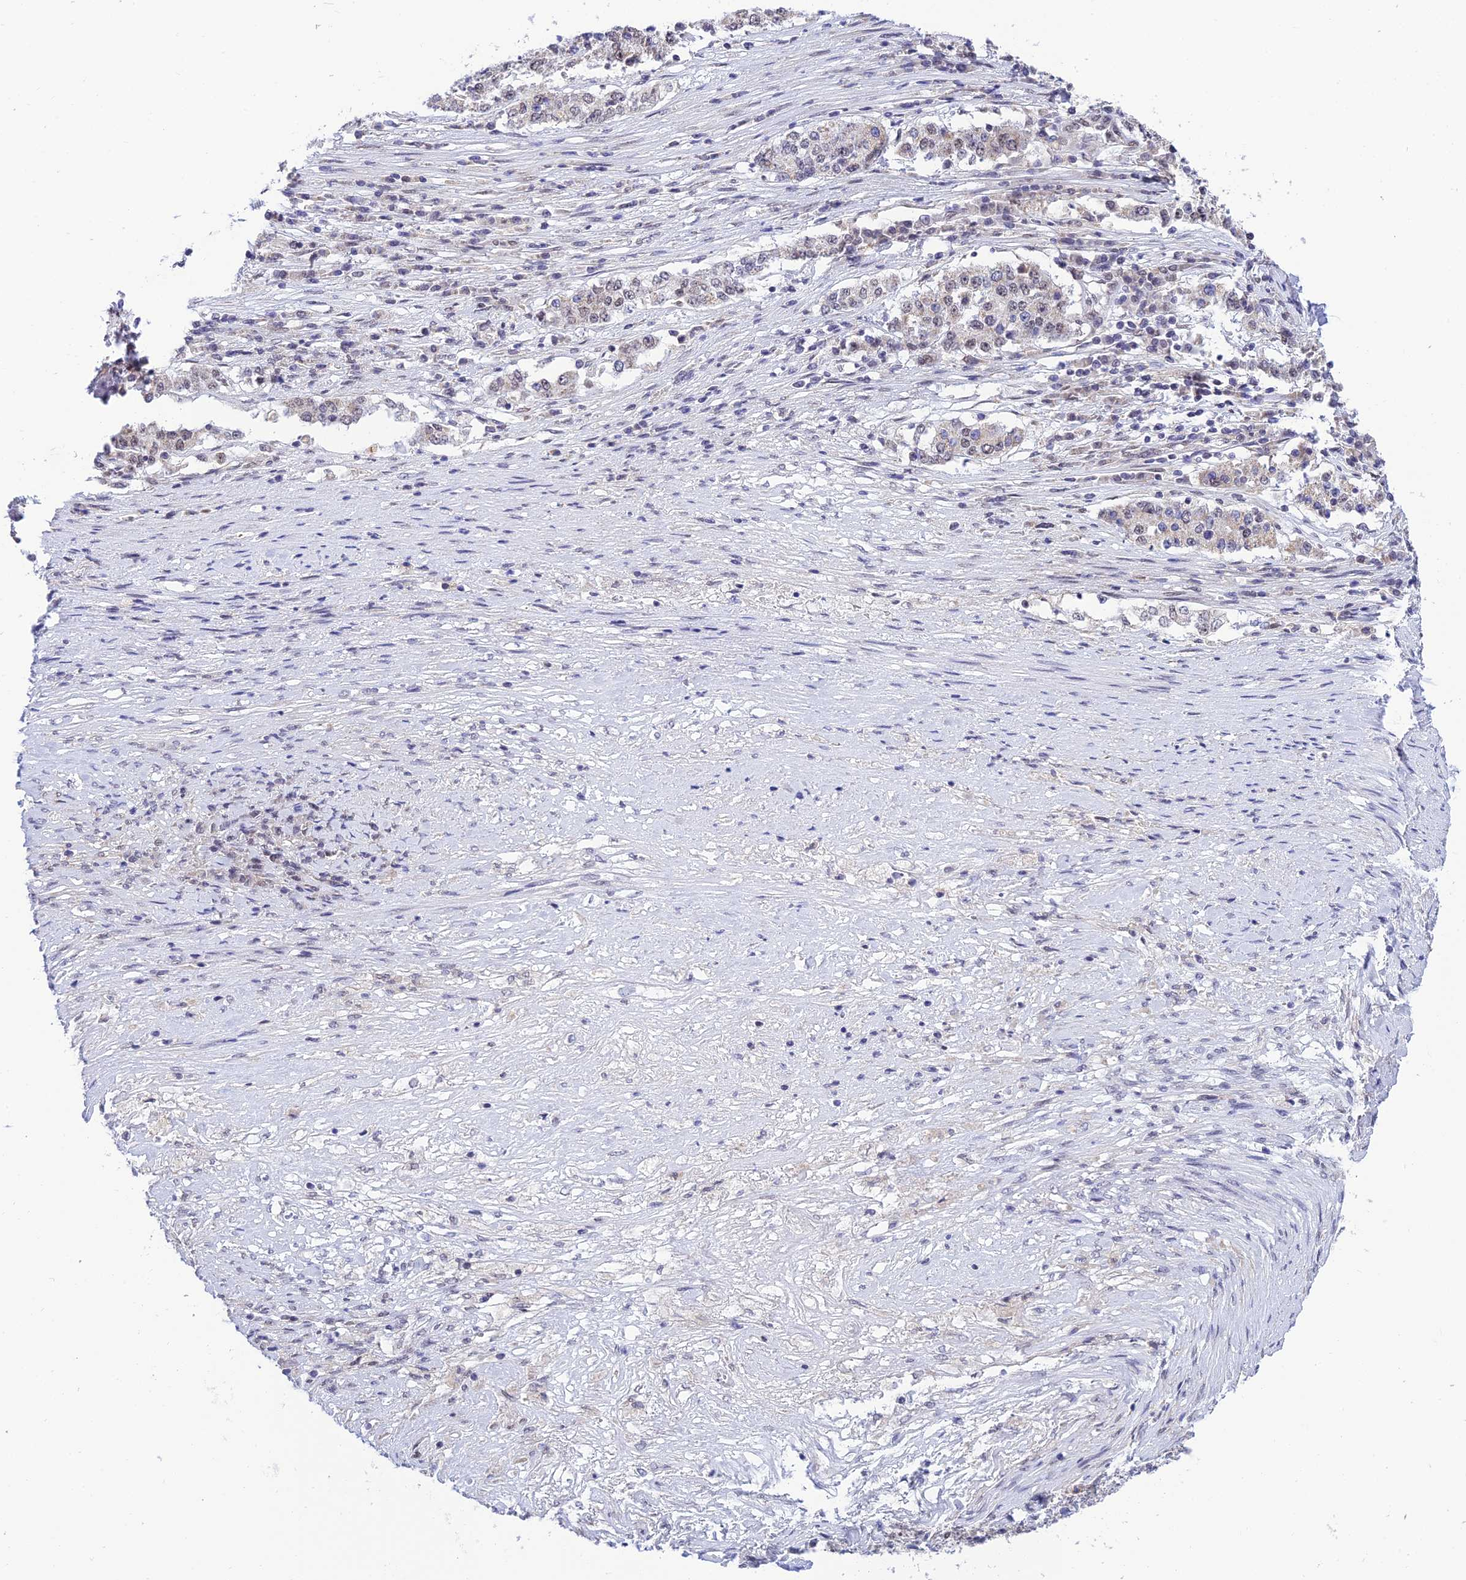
{"staining": {"intensity": "weak", "quantity": "25%-75%", "location": "nuclear"}, "tissue": "stomach cancer", "cell_type": "Tumor cells", "image_type": "cancer", "snomed": [{"axis": "morphology", "description": "Adenocarcinoma, NOS"}, {"axis": "topography", "description": "Stomach"}], "caption": "IHC image of stomach cancer (adenocarcinoma) stained for a protein (brown), which demonstrates low levels of weak nuclear expression in approximately 25%-75% of tumor cells.", "gene": "C2orf49", "patient": {"sex": "male", "age": 59}}